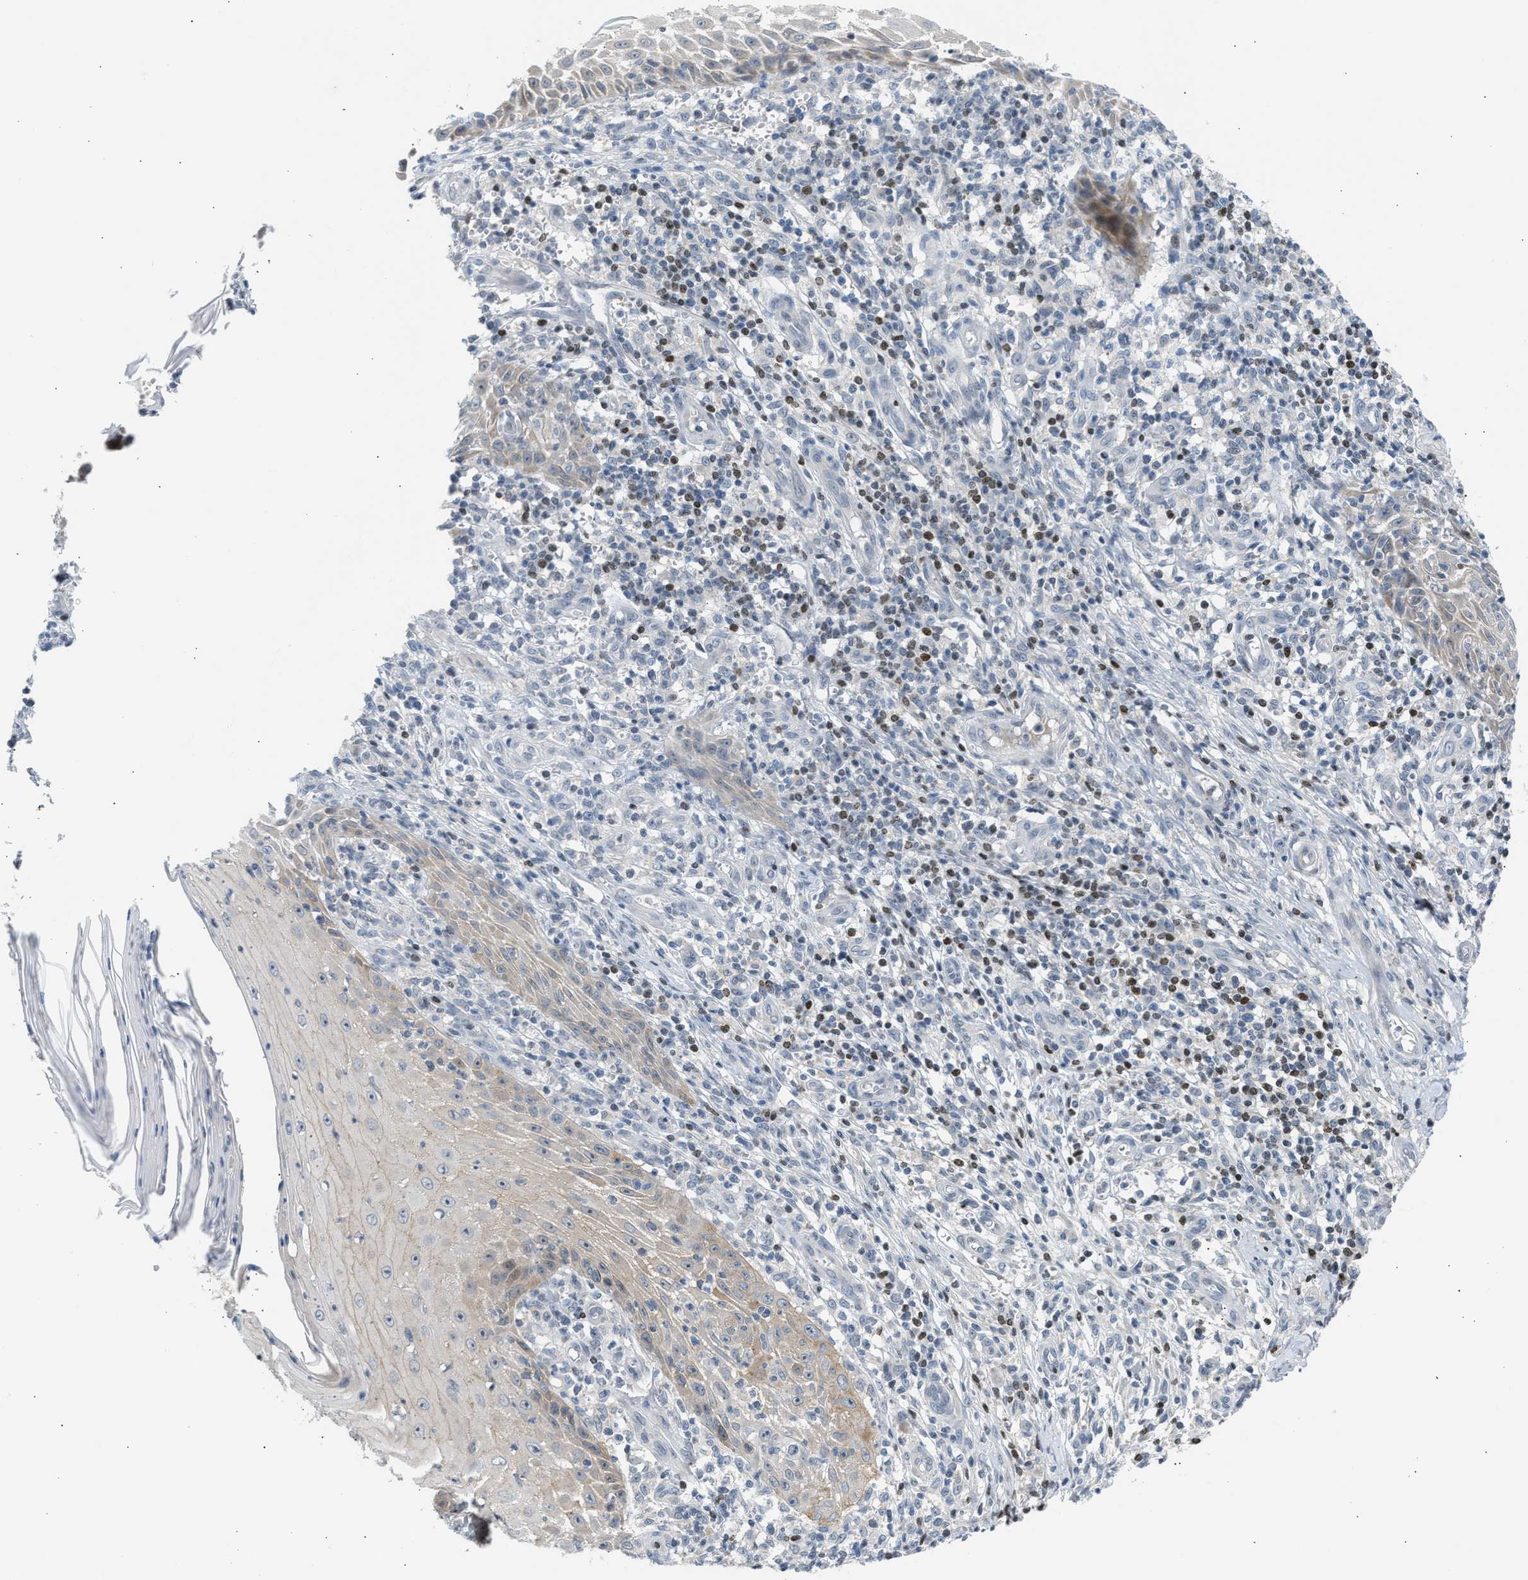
{"staining": {"intensity": "negative", "quantity": "none", "location": "none"}, "tissue": "skin cancer", "cell_type": "Tumor cells", "image_type": "cancer", "snomed": [{"axis": "morphology", "description": "Squamous cell carcinoma, NOS"}, {"axis": "topography", "description": "Skin"}], "caption": "Protein analysis of skin cancer reveals no significant expression in tumor cells.", "gene": "NPS", "patient": {"sex": "female", "age": 73}}